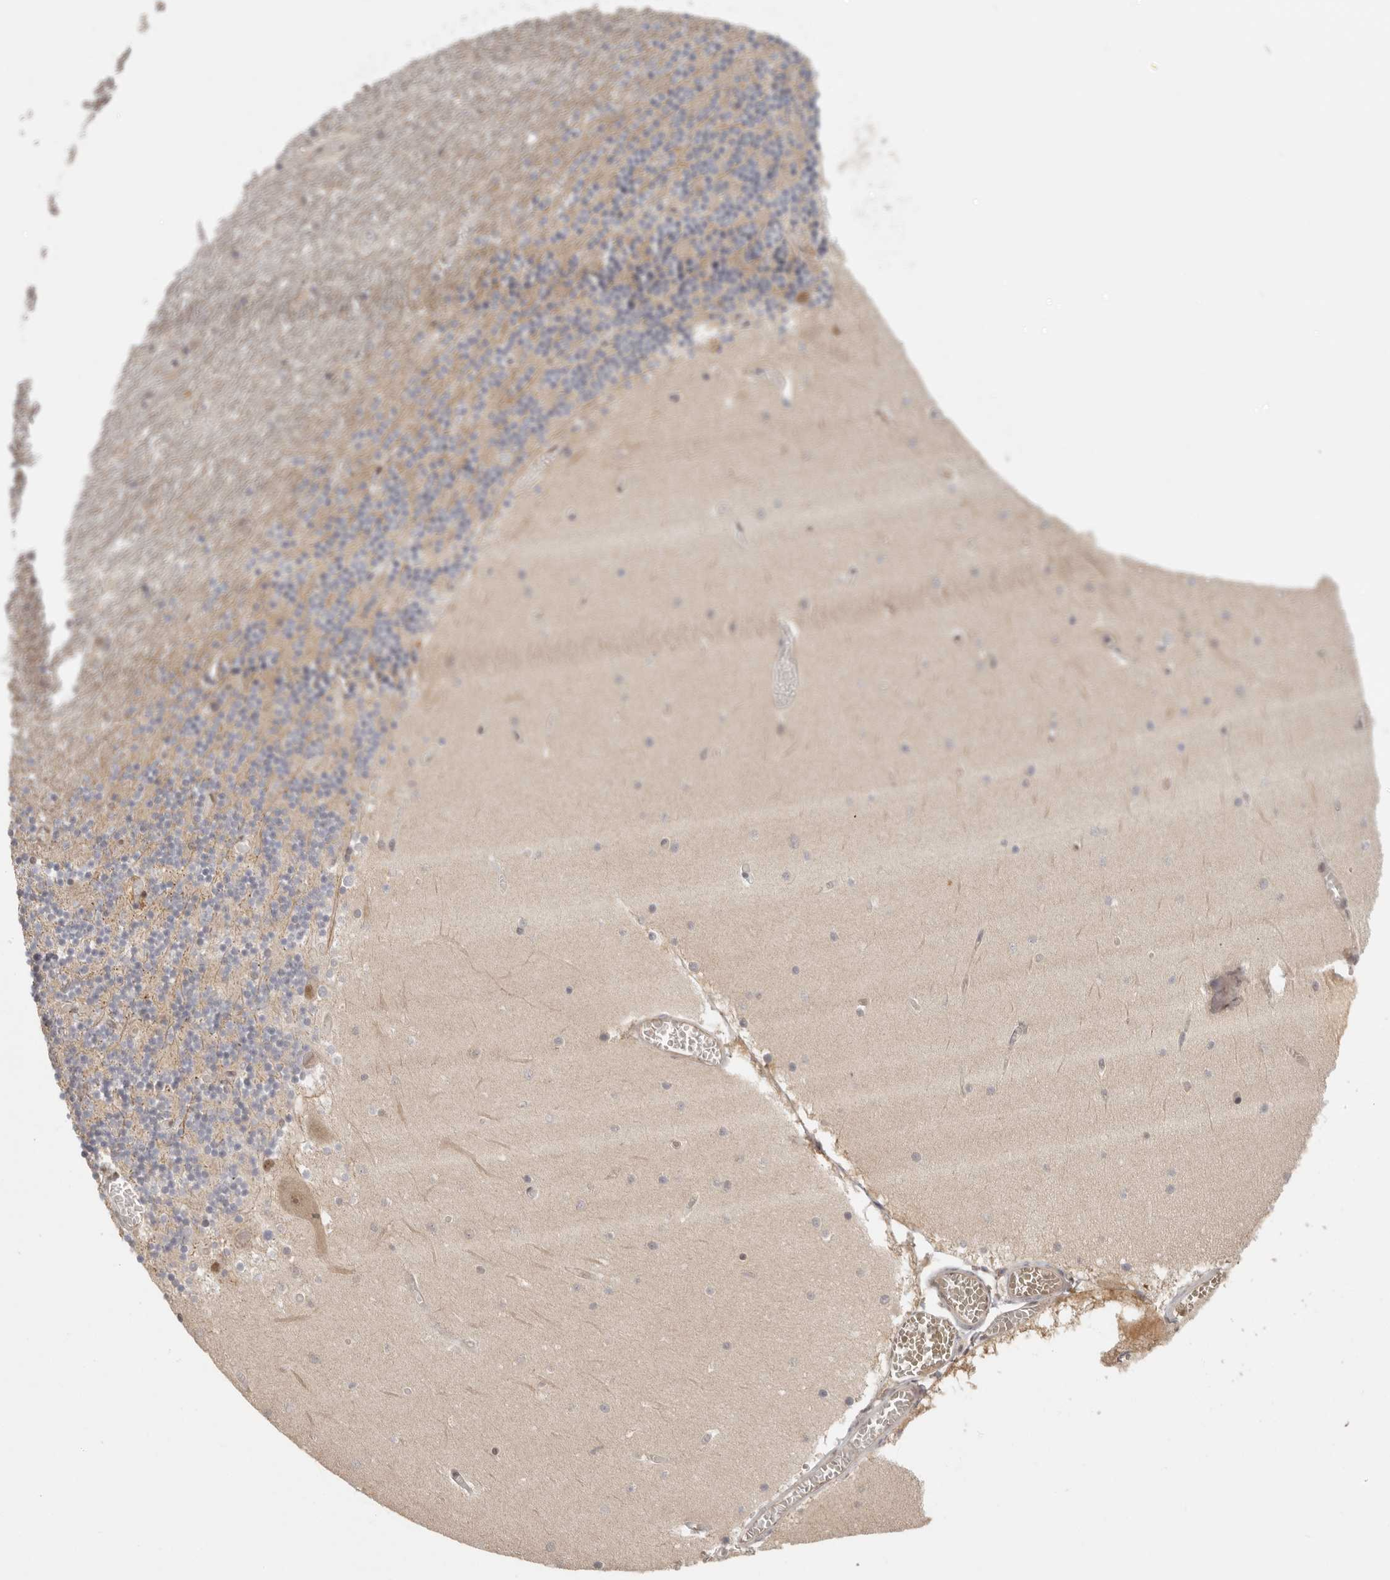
{"staining": {"intensity": "negative", "quantity": "none", "location": "none"}, "tissue": "cerebellum", "cell_type": "Cells in granular layer", "image_type": "normal", "snomed": [{"axis": "morphology", "description": "Normal tissue, NOS"}, {"axis": "topography", "description": "Cerebellum"}], "caption": "Human cerebellum stained for a protein using IHC shows no staining in cells in granular layer.", "gene": "PSMA5", "patient": {"sex": "female", "age": 28}}